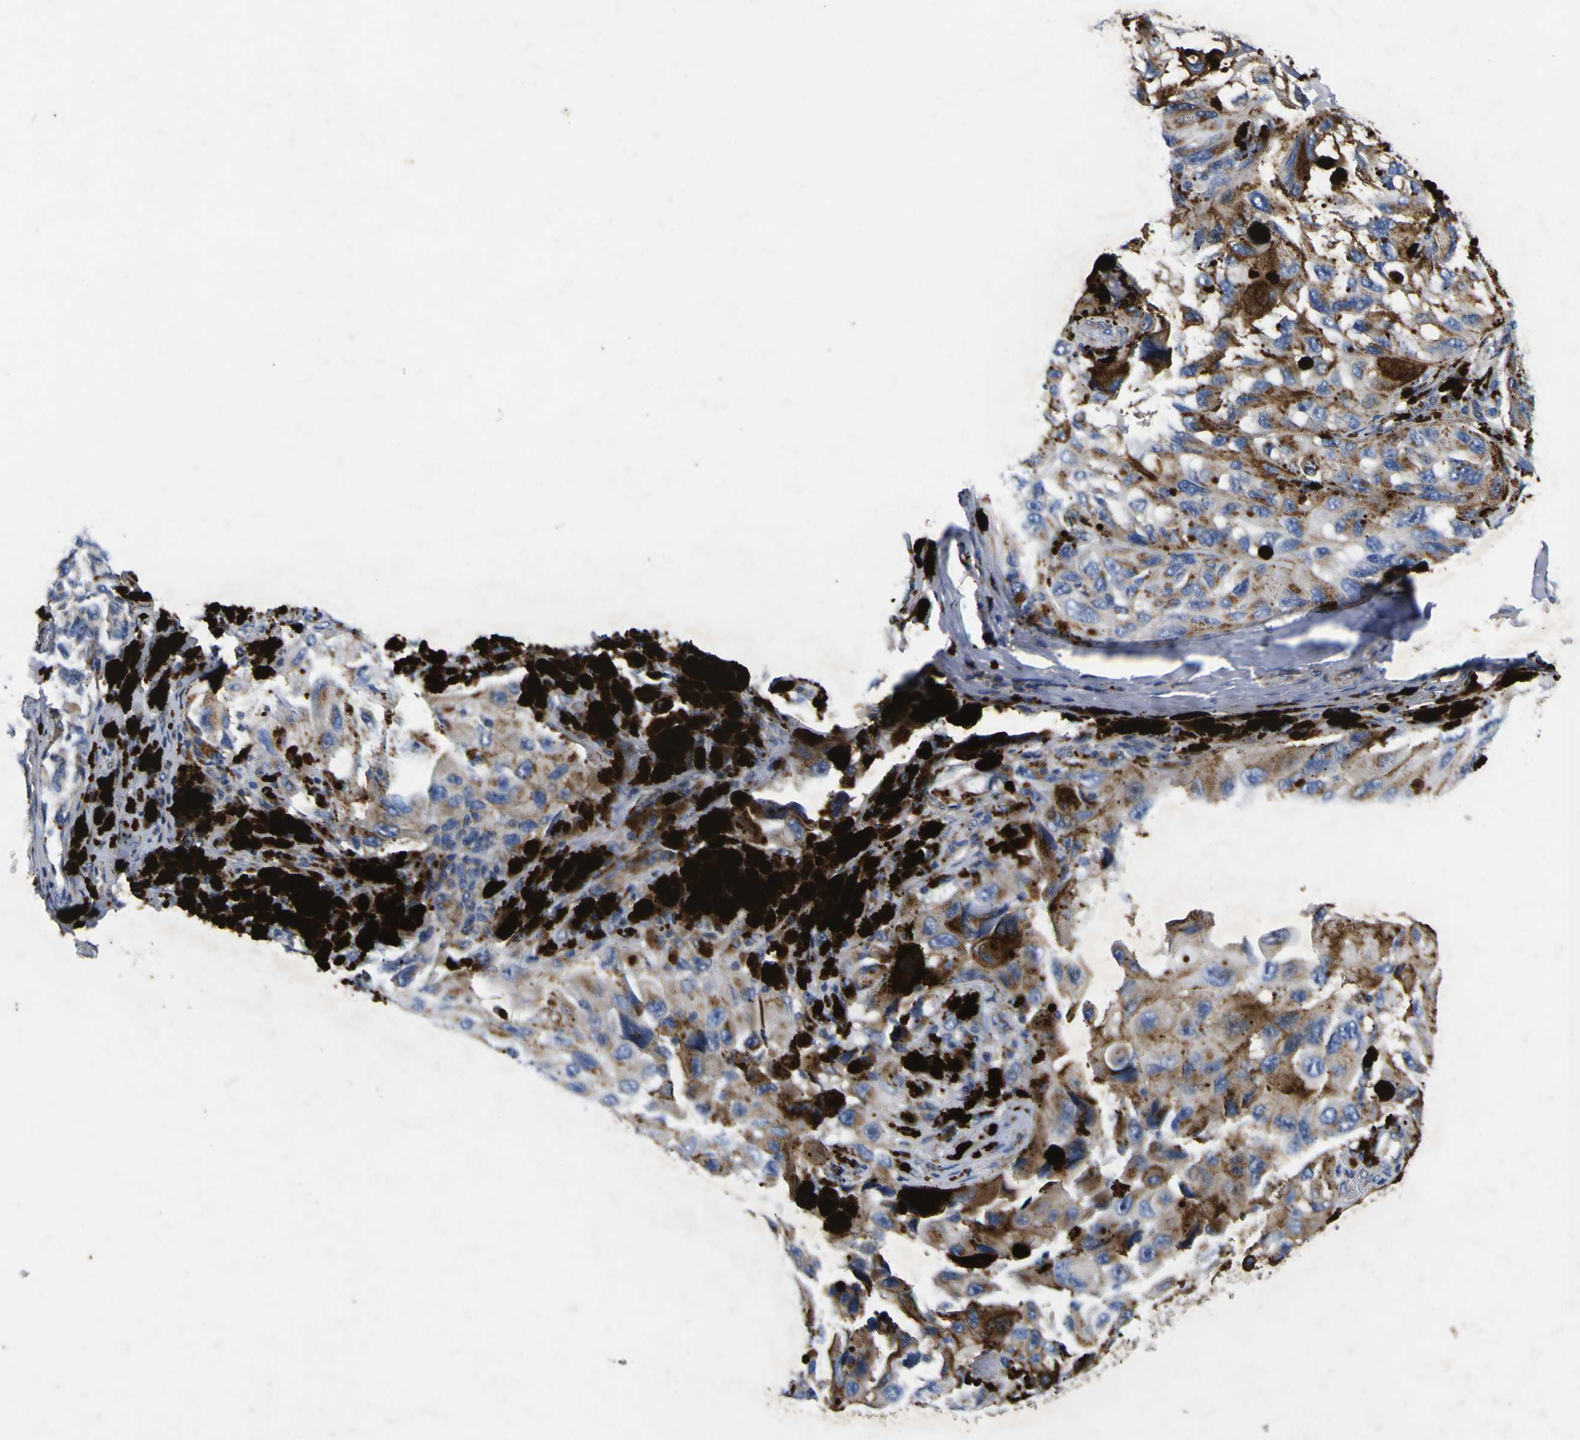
{"staining": {"intensity": "moderate", "quantity": ">75%", "location": "cytoplasmic/membranous"}, "tissue": "melanoma", "cell_type": "Tumor cells", "image_type": "cancer", "snomed": [{"axis": "morphology", "description": "Malignant melanoma, NOS"}, {"axis": "topography", "description": "Skin"}], "caption": "Protein expression analysis of human melanoma reveals moderate cytoplasmic/membranous positivity in approximately >75% of tumor cells. The staining is performed using DAB (3,3'-diaminobenzidine) brown chromogen to label protein expression. The nuclei are counter-stained blue using hematoxylin.", "gene": "COA1", "patient": {"sex": "female", "age": 73}}